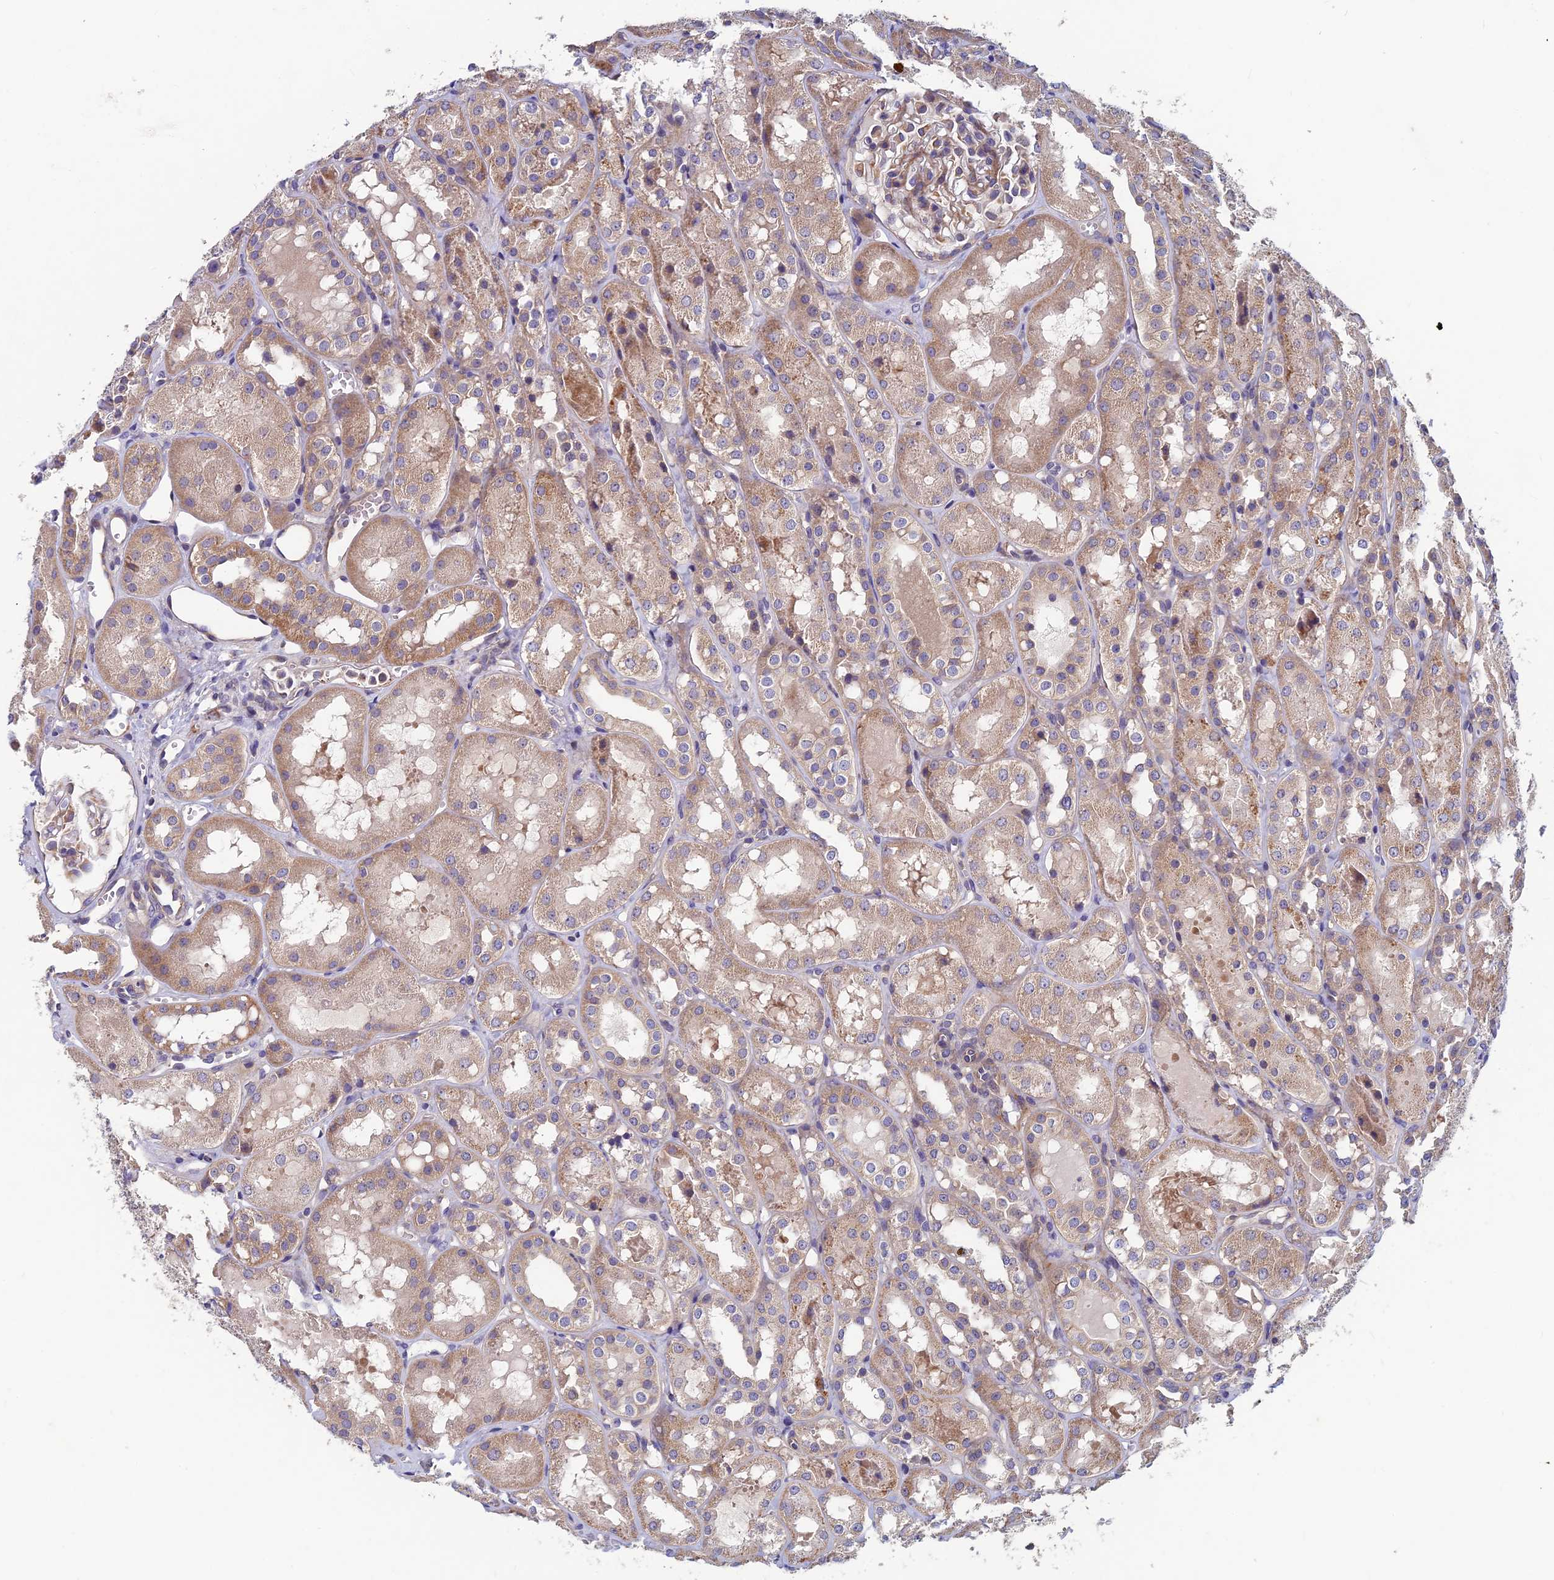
{"staining": {"intensity": "weak", "quantity": "25%-75%", "location": "cytoplasmic/membranous"}, "tissue": "kidney", "cell_type": "Cells in glomeruli", "image_type": "normal", "snomed": [{"axis": "morphology", "description": "Normal tissue, NOS"}, {"axis": "topography", "description": "Kidney"}], "caption": "Immunohistochemistry micrograph of normal kidney stained for a protein (brown), which shows low levels of weak cytoplasmic/membranous staining in approximately 25%-75% of cells in glomeruli.", "gene": "NCAPG", "patient": {"sex": "male", "age": 16}}